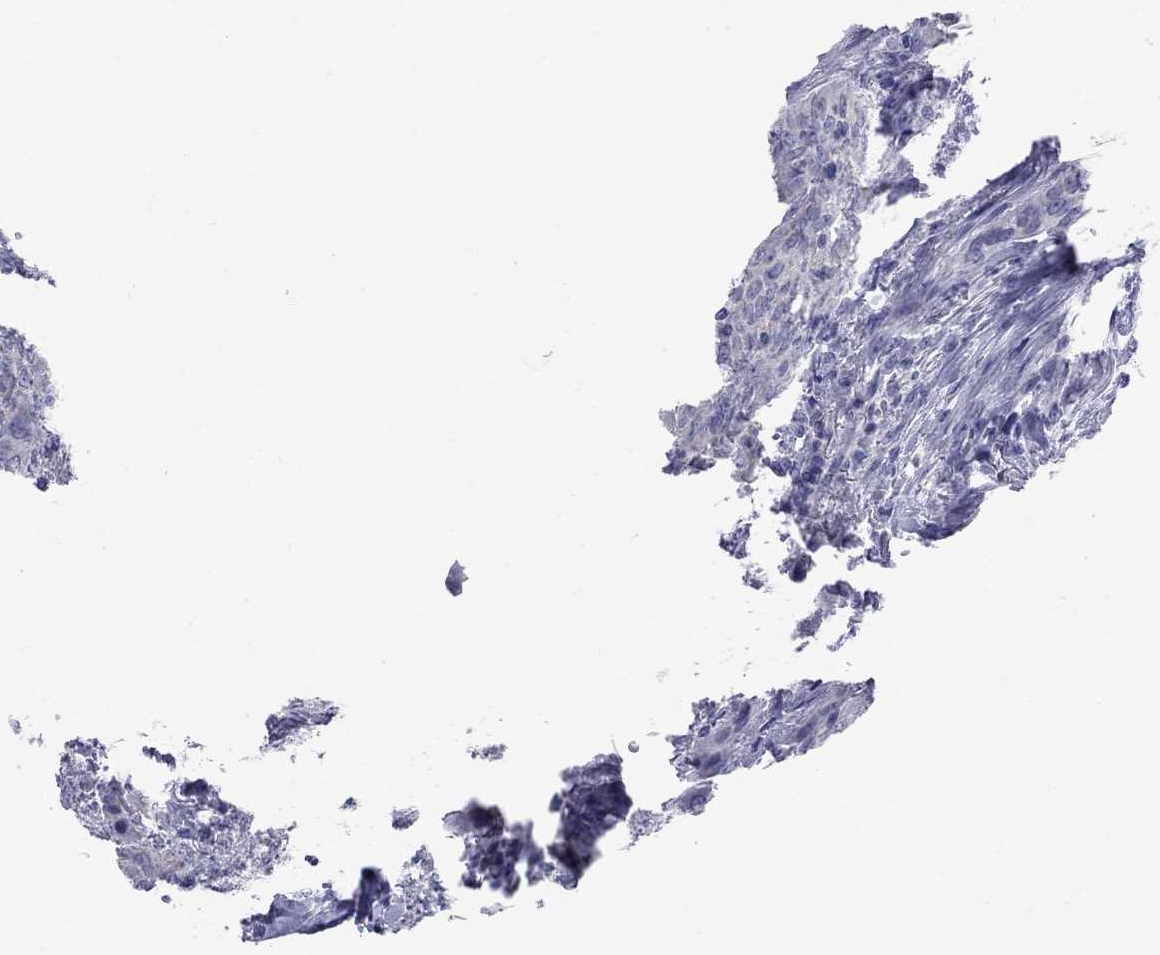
{"staining": {"intensity": "negative", "quantity": "none", "location": "none"}, "tissue": "urothelial cancer", "cell_type": "Tumor cells", "image_type": "cancer", "snomed": [{"axis": "morphology", "description": "Urothelial carcinoma, High grade"}, {"axis": "topography", "description": "Urinary bladder"}], "caption": "This is a histopathology image of IHC staining of urothelial cancer, which shows no expression in tumor cells.", "gene": "KCND2", "patient": {"sex": "male", "age": 82}}